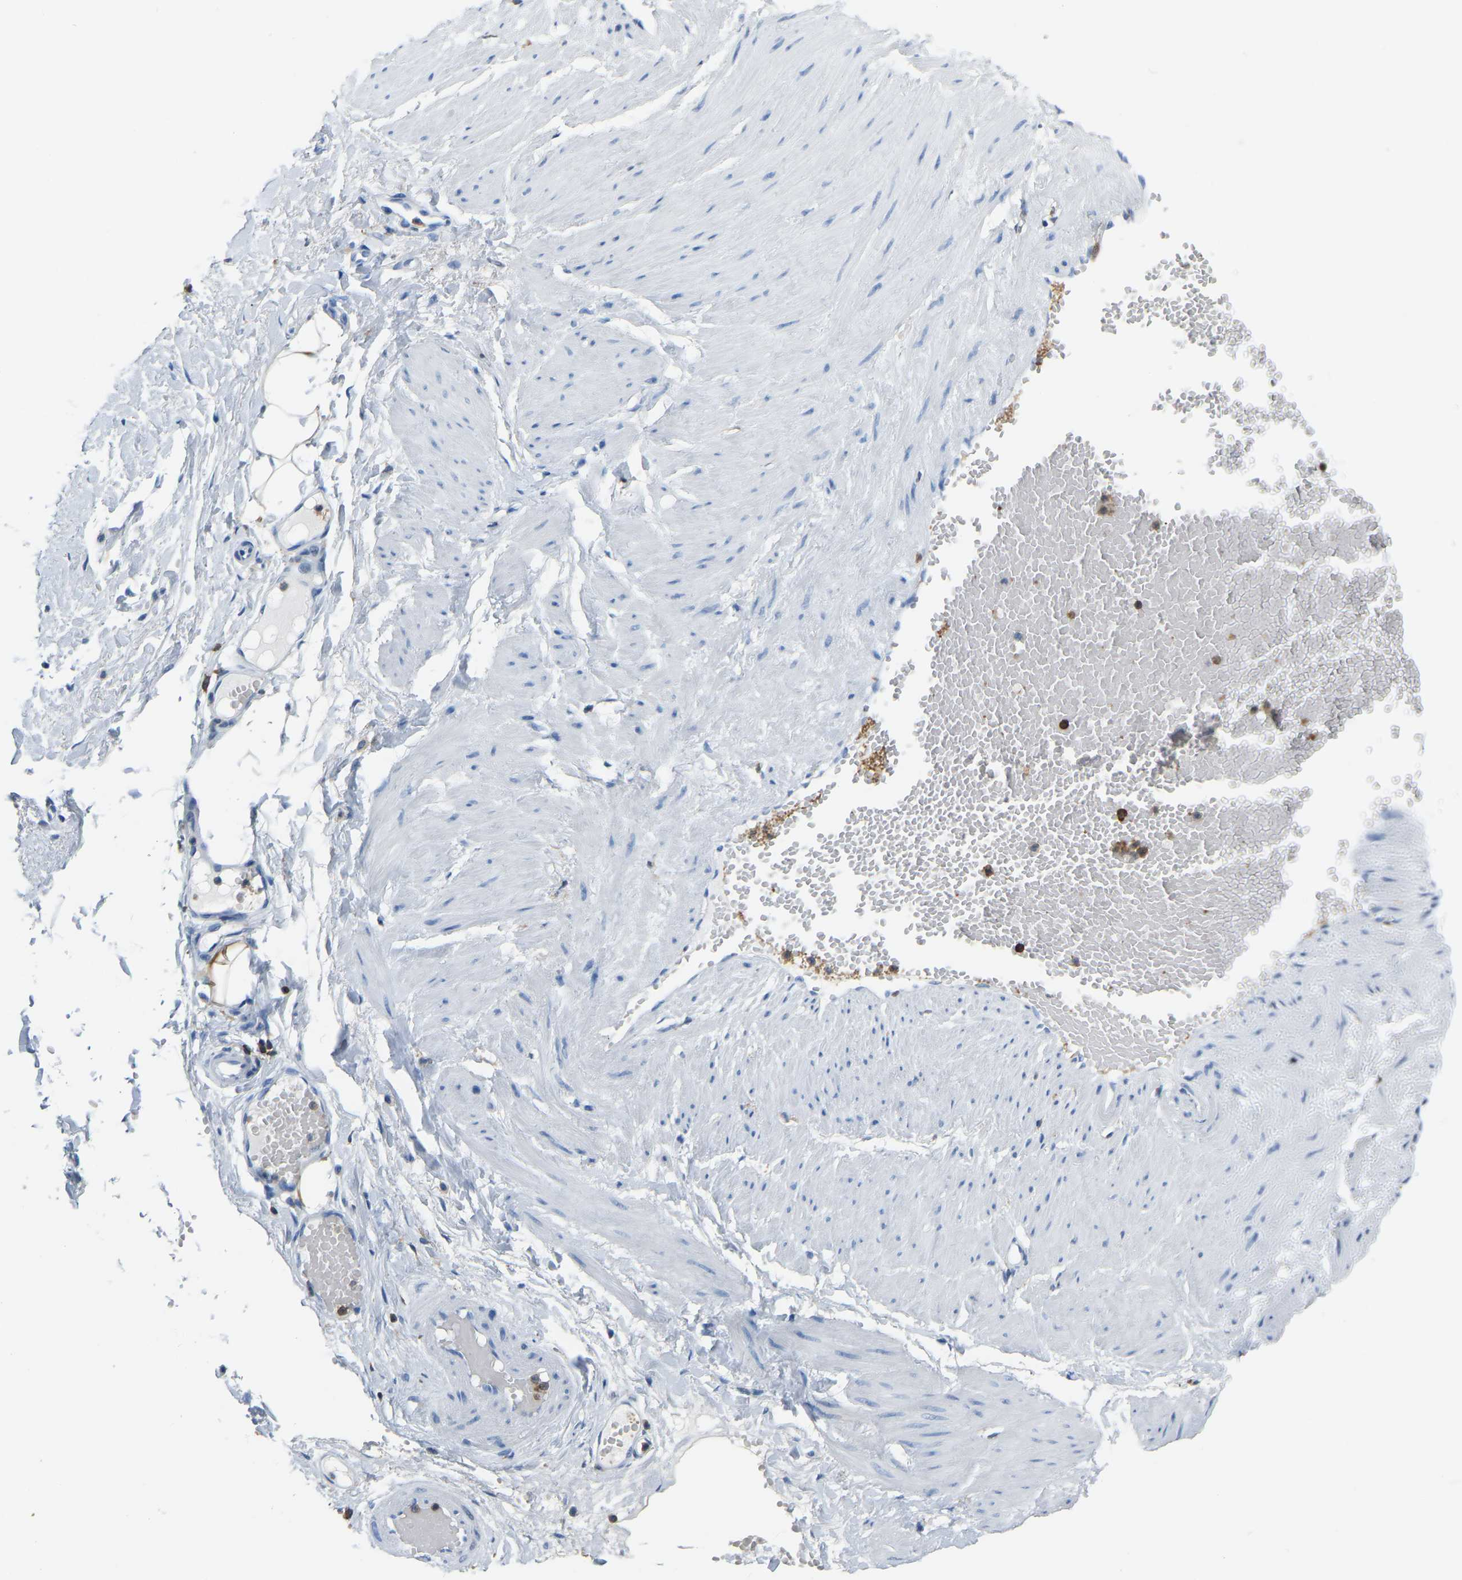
{"staining": {"intensity": "negative", "quantity": "none", "location": "none"}, "tissue": "adipose tissue", "cell_type": "Adipocytes", "image_type": "normal", "snomed": [{"axis": "morphology", "description": "Normal tissue, NOS"}, {"axis": "topography", "description": "Soft tissue"}], "caption": "This is an IHC image of normal adipose tissue. There is no positivity in adipocytes.", "gene": "ARHGAP45", "patient": {"sex": "male", "age": 72}}